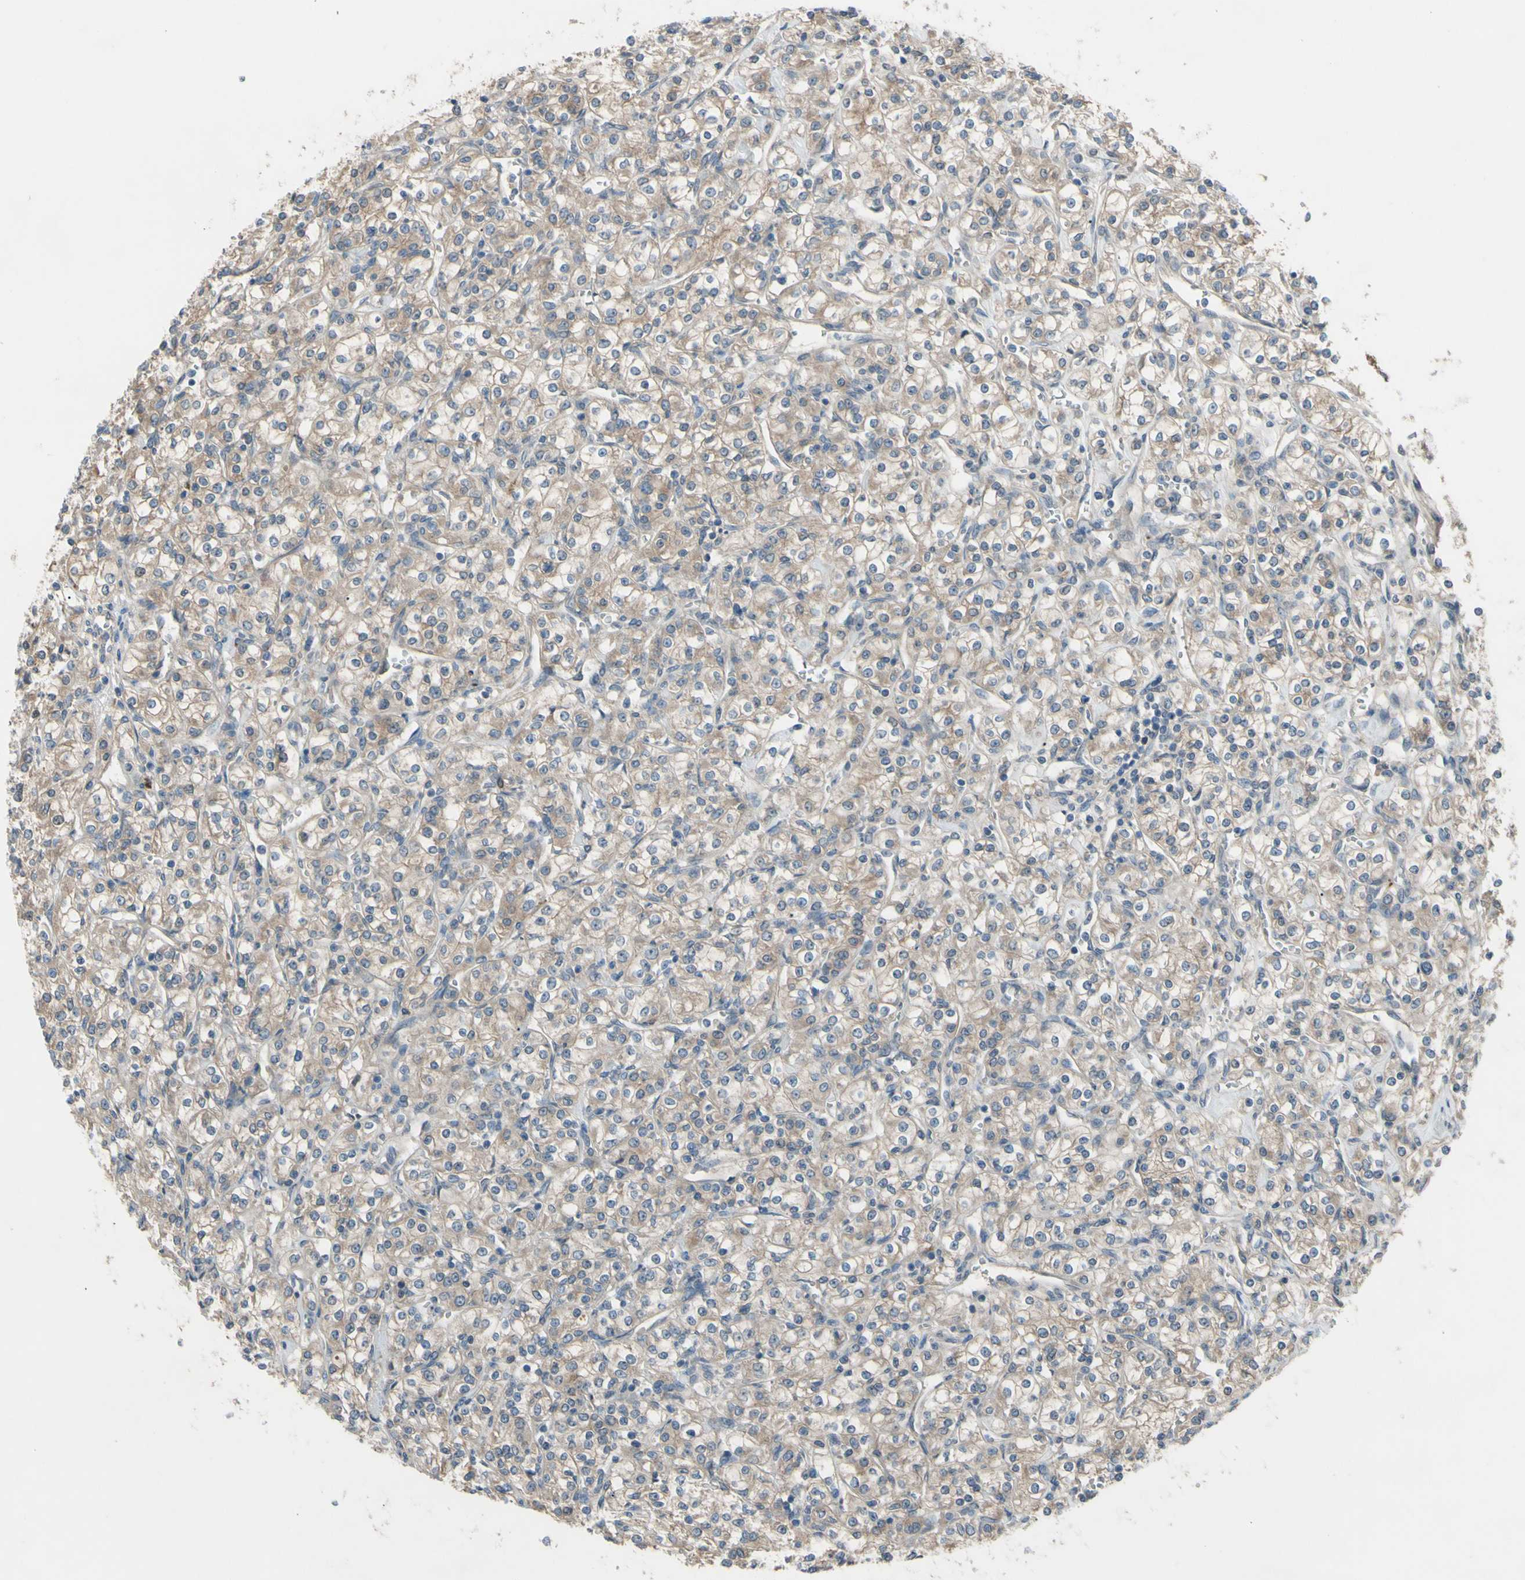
{"staining": {"intensity": "weak", "quantity": ">75%", "location": "cytoplasmic/membranous"}, "tissue": "renal cancer", "cell_type": "Tumor cells", "image_type": "cancer", "snomed": [{"axis": "morphology", "description": "Adenocarcinoma, NOS"}, {"axis": "topography", "description": "Kidney"}], "caption": "An IHC micrograph of neoplastic tissue is shown. Protein staining in brown shows weak cytoplasmic/membranous positivity in renal adenocarcinoma within tumor cells. The staining was performed using DAB to visualize the protein expression in brown, while the nuclei were stained in blue with hematoxylin (Magnification: 20x).", "gene": "AFP", "patient": {"sex": "male", "age": 77}}